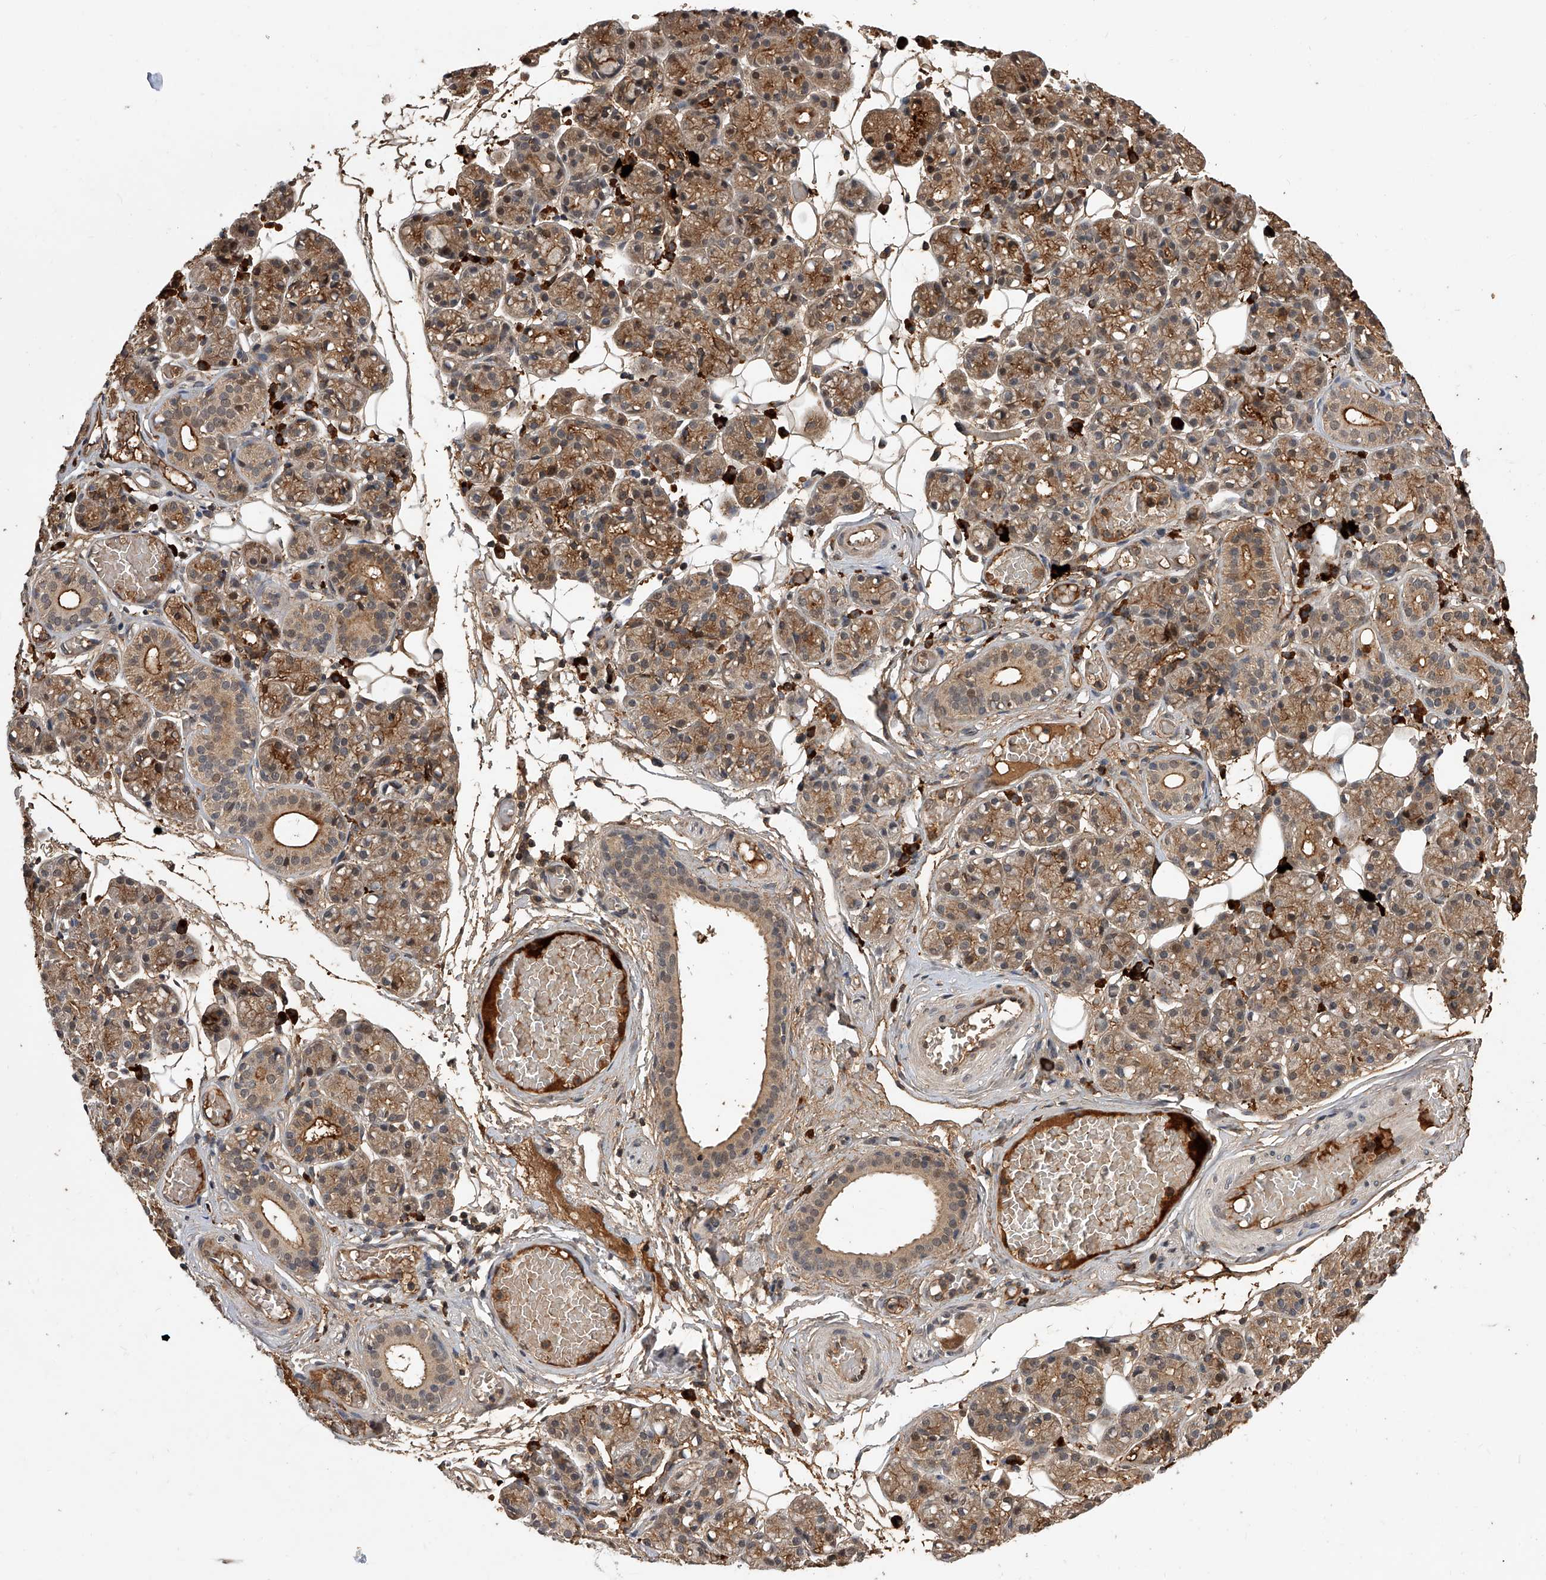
{"staining": {"intensity": "moderate", "quantity": ">75%", "location": "cytoplasmic/membranous,nuclear"}, "tissue": "salivary gland", "cell_type": "Glandular cells", "image_type": "normal", "snomed": [{"axis": "morphology", "description": "Normal tissue, NOS"}, {"axis": "topography", "description": "Salivary gland"}], "caption": "DAB immunohistochemical staining of benign salivary gland displays moderate cytoplasmic/membranous,nuclear protein positivity in about >75% of glandular cells. Immunohistochemistry (ihc) stains the protein in brown and the nuclei are stained blue.", "gene": "CFAP410", "patient": {"sex": "male", "age": 63}}